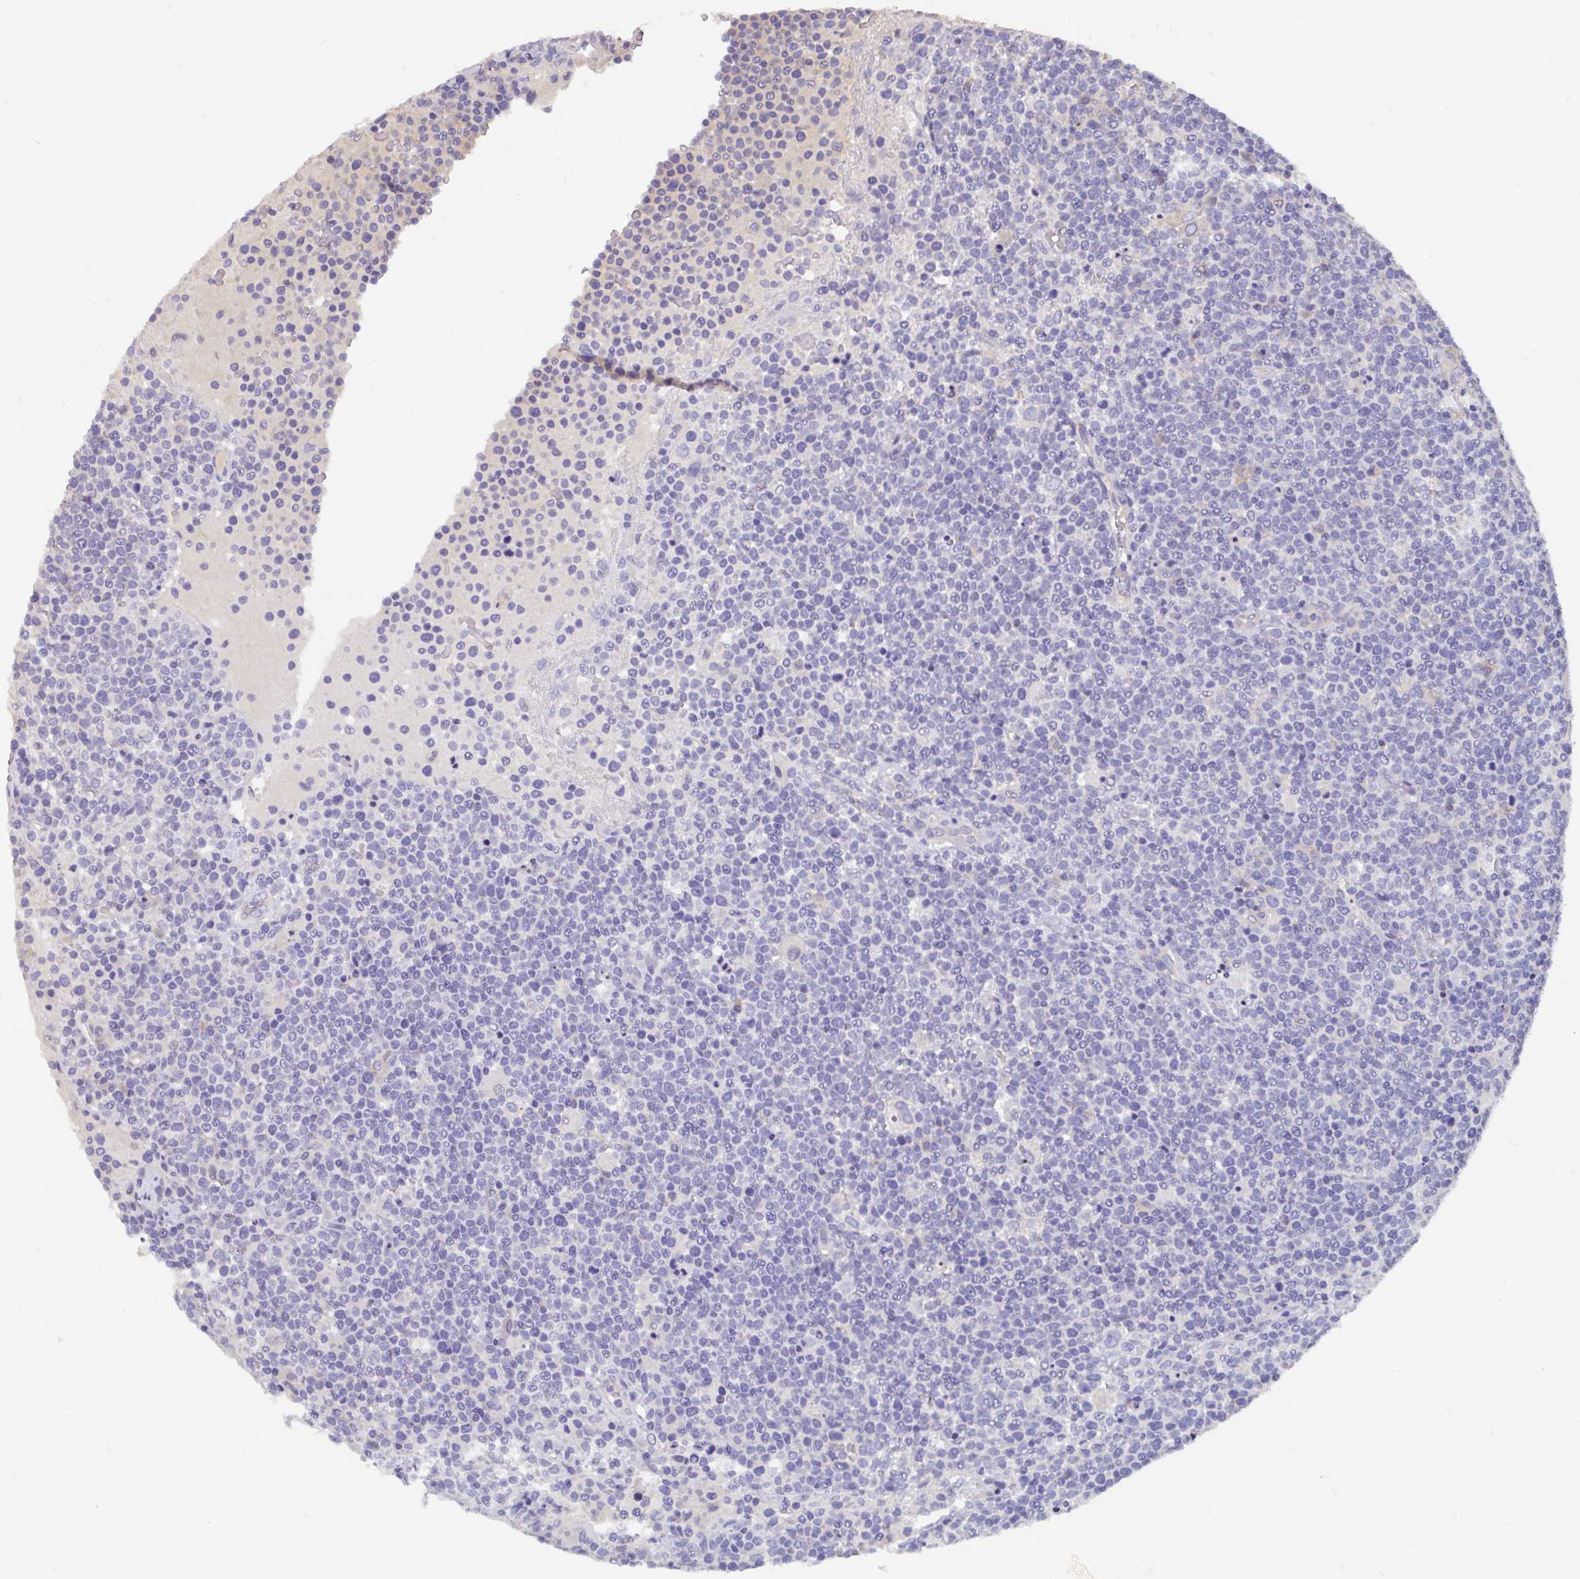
{"staining": {"intensity": "negative", "quantity": "none", "location": "none"}, "tissue": "lymphoma", "cell_type": "Tumor cells", "image_type": "cancer", "snomed": [{"axis": "morphology", "description": "Malignant lymphoma, non-Hodgkin's type, High grade"}, {"axis": "topography", "description": "Lymph node"}], "caption": "Immunohistochemistry image of neoplastic tissue: high-grade malignant lymphoma, non-Hodgkin's type stained with DAB (3,3'-diaminobenzidine) shows no significant protein expression in tumor cells.", "gene": "ADAMTS6", "patient": {"sex": "male", "age": 61}}